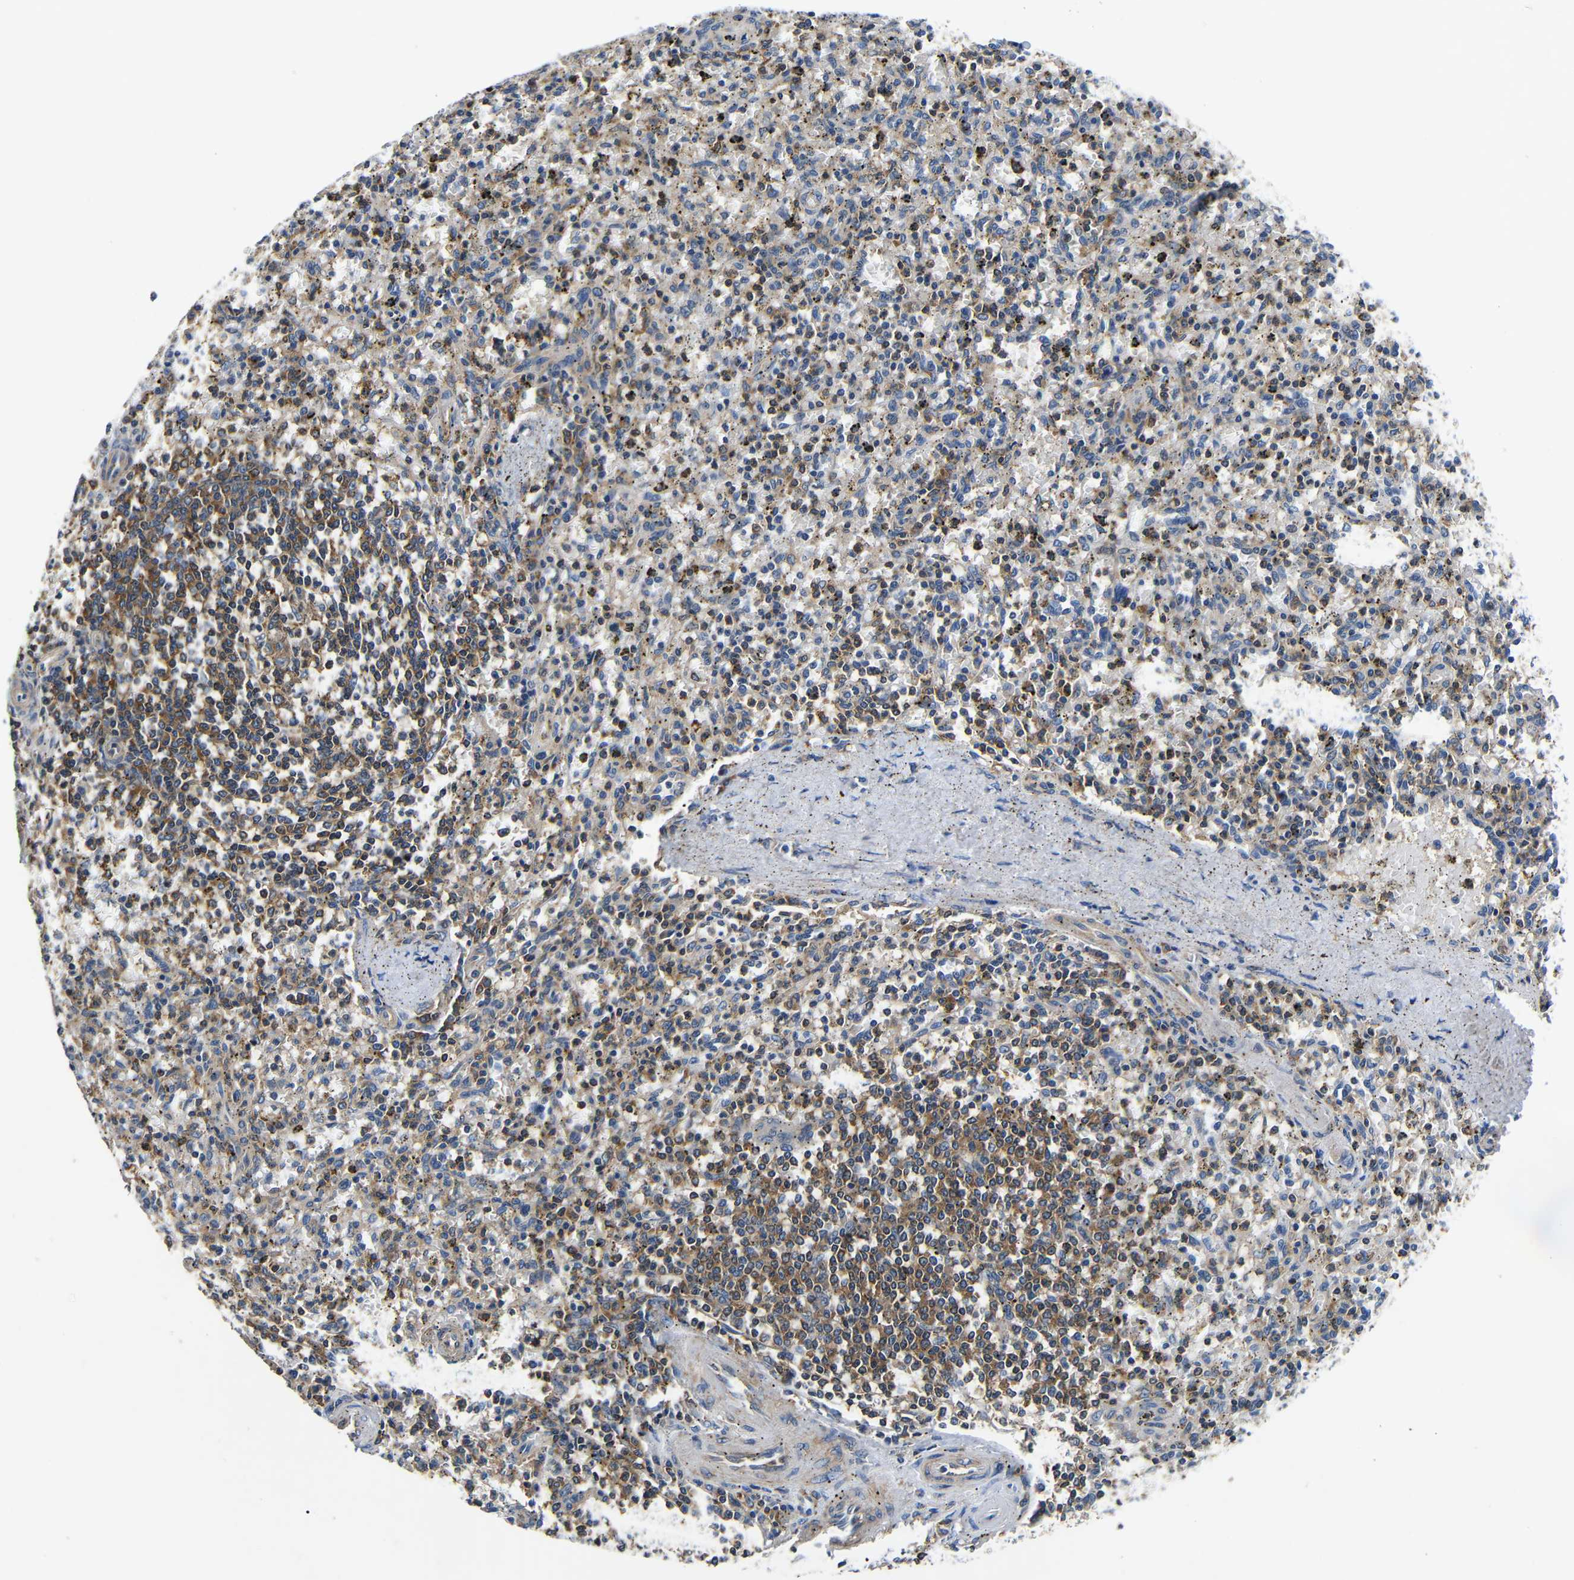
{"staining": {"intensity": "weak", "quantity": "25%-75%", "location": "cytoplasmic/membranous"}, "tissue": "spleen", "cell_type": "Cells in red pulp", "image_type": "normal", "snomed": [{"axis": "morphology", "description": "Normal tissue, NOS"}, {"axis": "topography", "description": "Spleen"}], "caption": "Immunohistochemistry (DAB (3,3'-diaminobenzidine)) staining of benign spleen shows weak cytoplasmic/membranous protein staining in about 25%-75% of cells in red pulp. The staining was performed using DAB (3,3'-diaminobenzidine), with brown indicating positive protein expression. Nuclei are stained blue with hematoxylin.", "gene": "CNR2", "patient": {"sex": "male", "age": 72}}